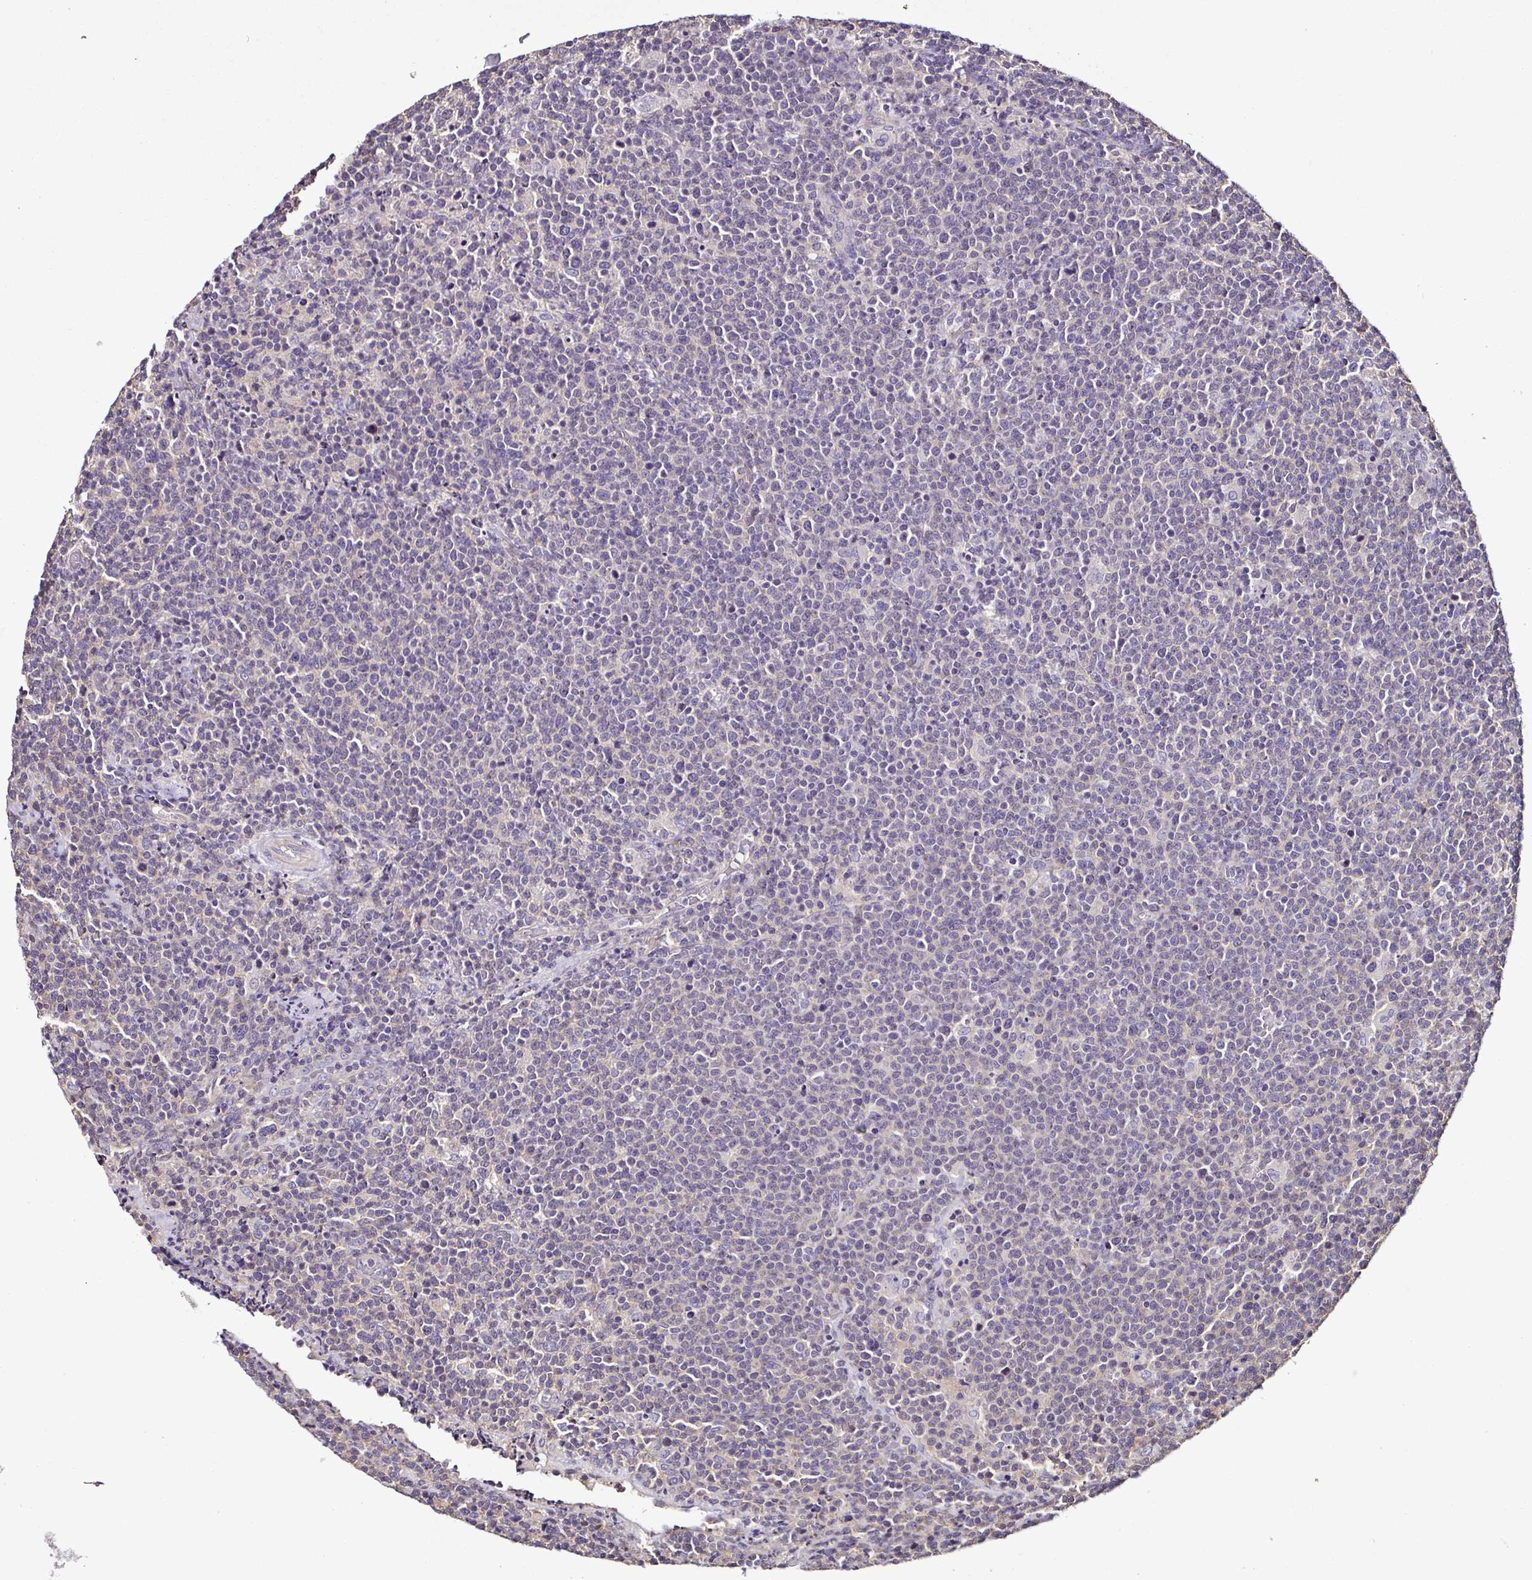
{"staining": {"intensity": "negative", "quantity": "none", "location": "none"}, "tissue": "lymphoma", "cell_type": "Tumor cells", "image_type": "cancer", "snomed": [{"axis": "morphology", "description": "Malignant lymphoma, non-Hodgkin's type, High grade"}, {"axis": "topography", "description": "Lymph node"}], "caption": "This micrograph is of lymphoma stained with immunohistochemistry to label a protein in brown with the nuclei are counter-stained blue. There is no staining in tumor cells. (DAB (3,3'-diaminobenzidine) IHC with hematoxylin counter stain).", "gene": "LMOD2", "patient": {"sex": "male", "age": 61}}